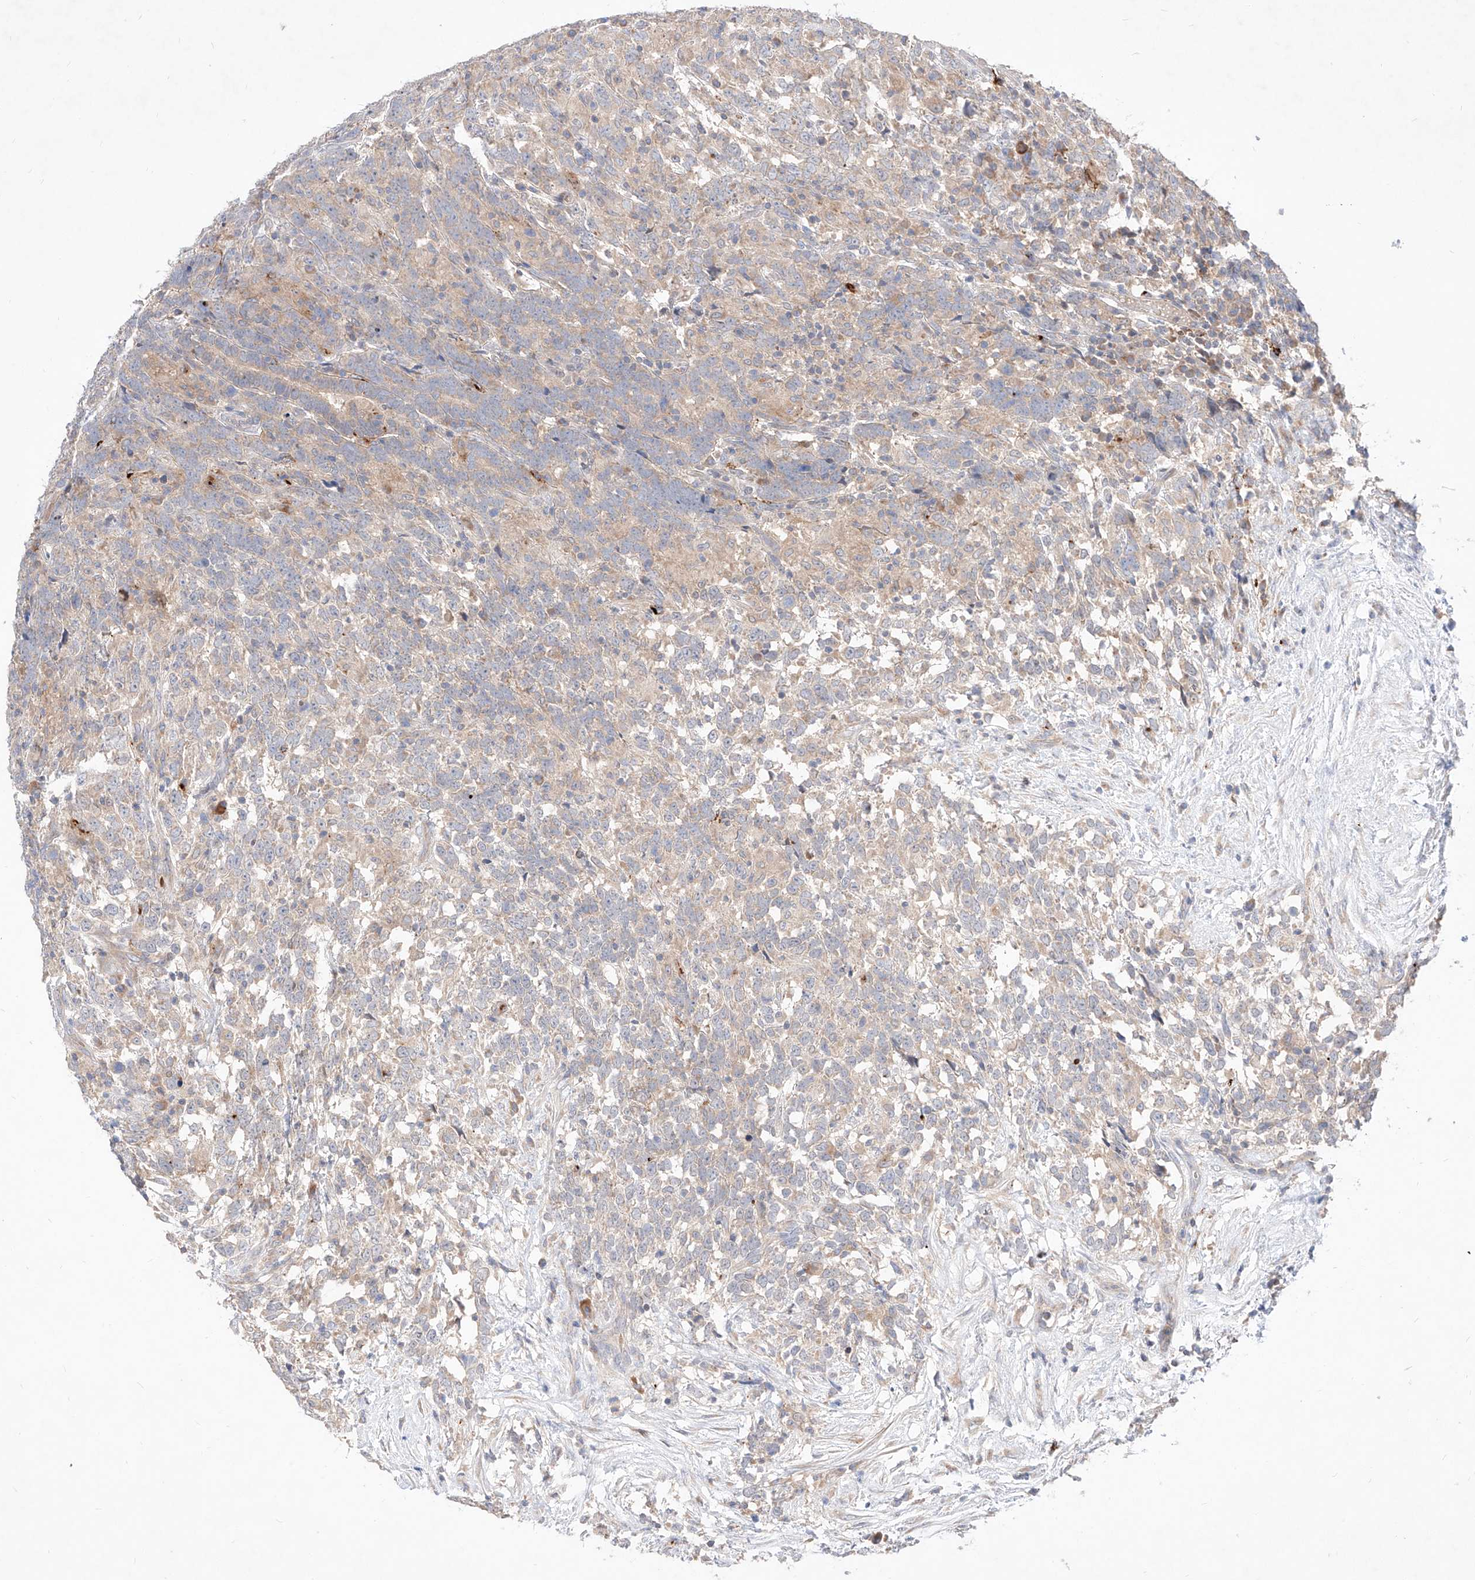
{"staining": {"intensity": "weak", "quantity": "<25%", "location": "cytoplasmic/membranous"}, "tissue": "testis cancer", "cell_type": "Tumor cells", "image_type": "cancer", "snomed": [{"axis": "morphology", "description": "Carcinoma, Embryonal, NOS"}, {"axis": "topography", "description": "Testis"}], "caption": "A high-resolution photomicrograph shows immunohistochemistry staining of testis cancer, which displays no significant expression in tumor cells. (DAB (3,3'-diaminobenzidine) immunohistochemistry (IHC) visualized using brightfield microscopy, high magnification).", "gene": "TSNAX", "patient": {"sex": "male", "age": 26}}